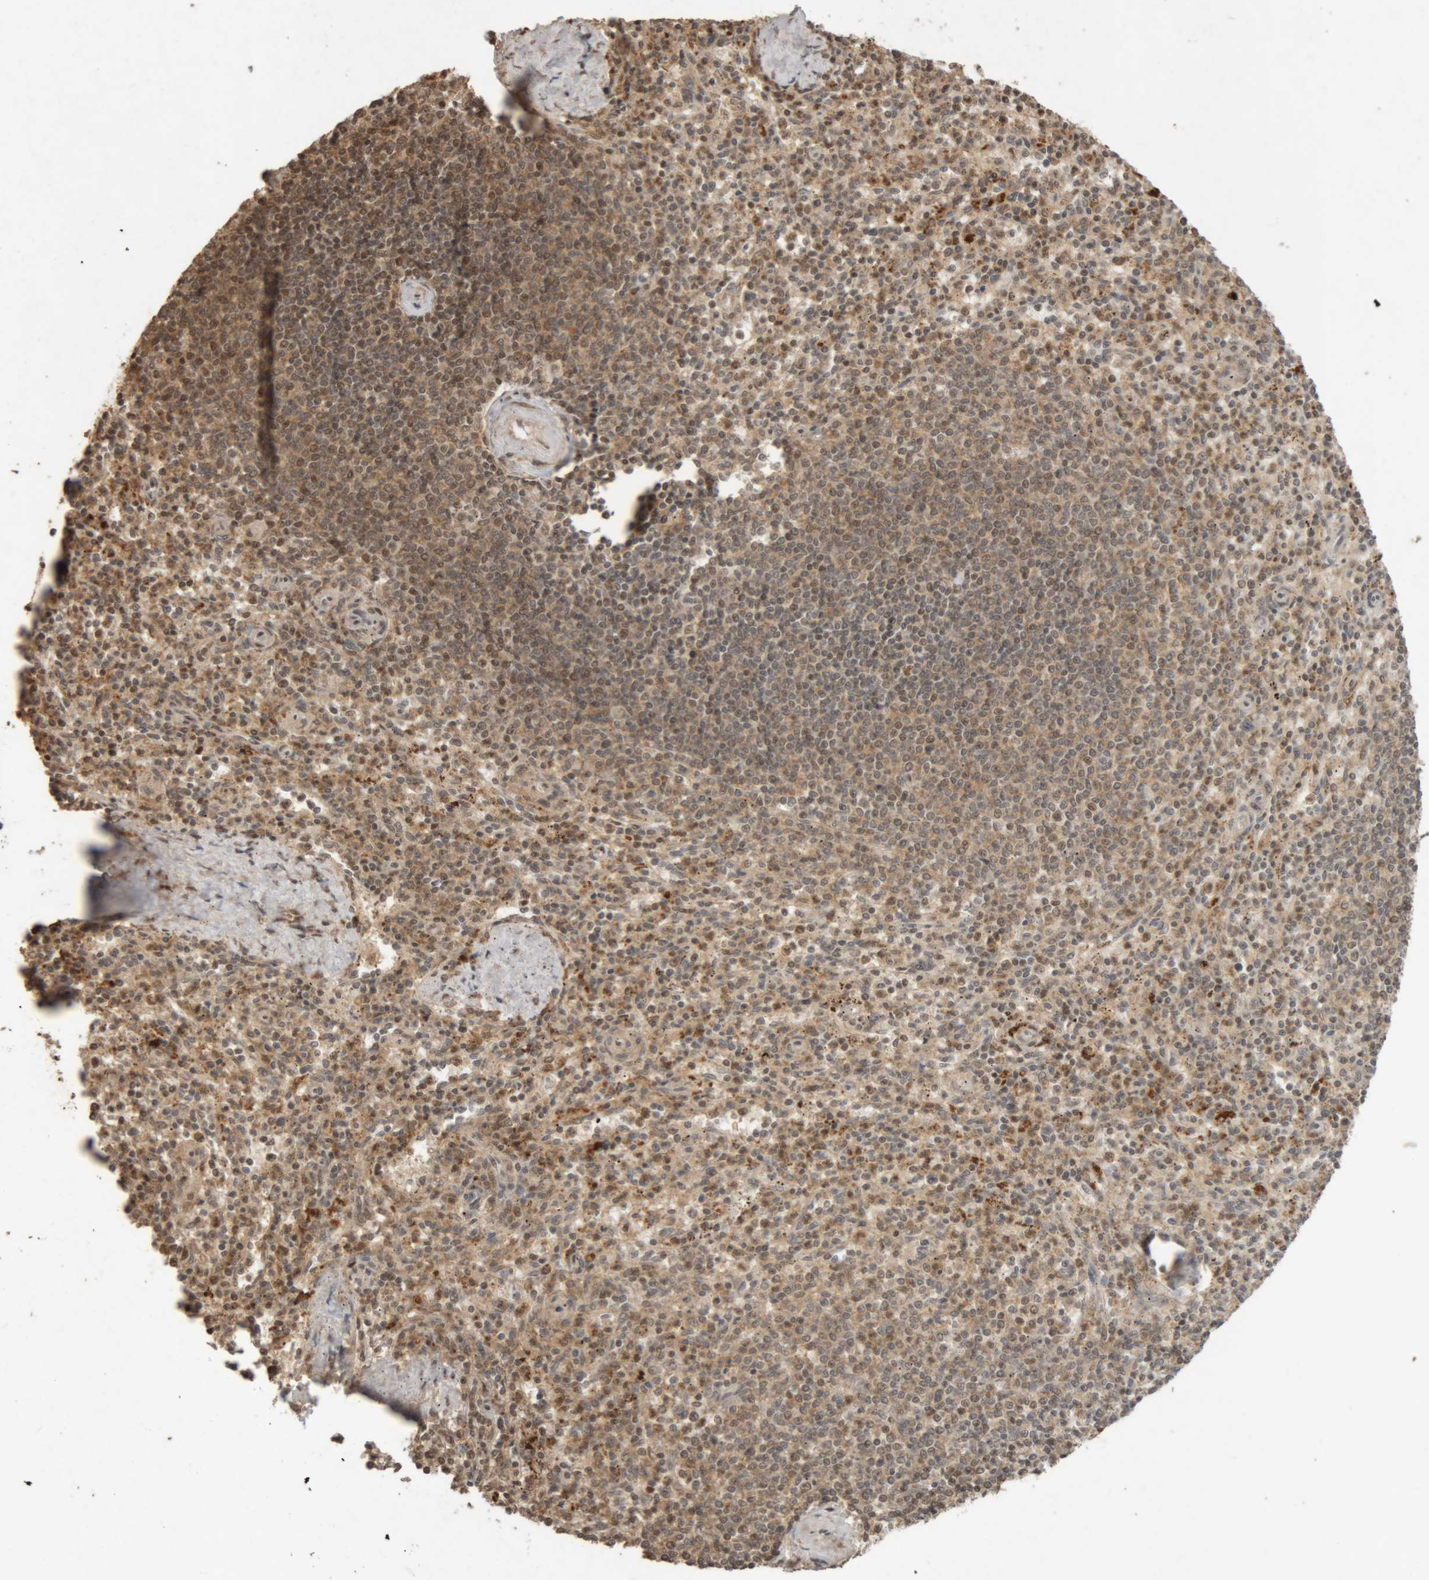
{"staining": {"intensity": "moderate", "quantity": "25%-75%", "location": "cytoplasmic/membranous,nuclear"}, "tissue": "spleen", "cell_type": "Cells in red pulp", "image_type": "normal", "snomed": [{"axis": "morphology", "description": "Normal tissue, NOS"}, {"axis": "topography", "description": "Spleen"}], "caption": "Immunohistochemical staining of unremarkable spleen exhibits 25%-75% levels of moderate cytoplasmic/membranous,nuclear protein staining in approximately 25%-75% of cells in red pulp. The staining was performed using DAB, with brown indicating positive protein expression. Nuclei are stained blue with hematoxylin.", "gene": "KEAP1", "patient": {"sex": "male", "age": 72}}